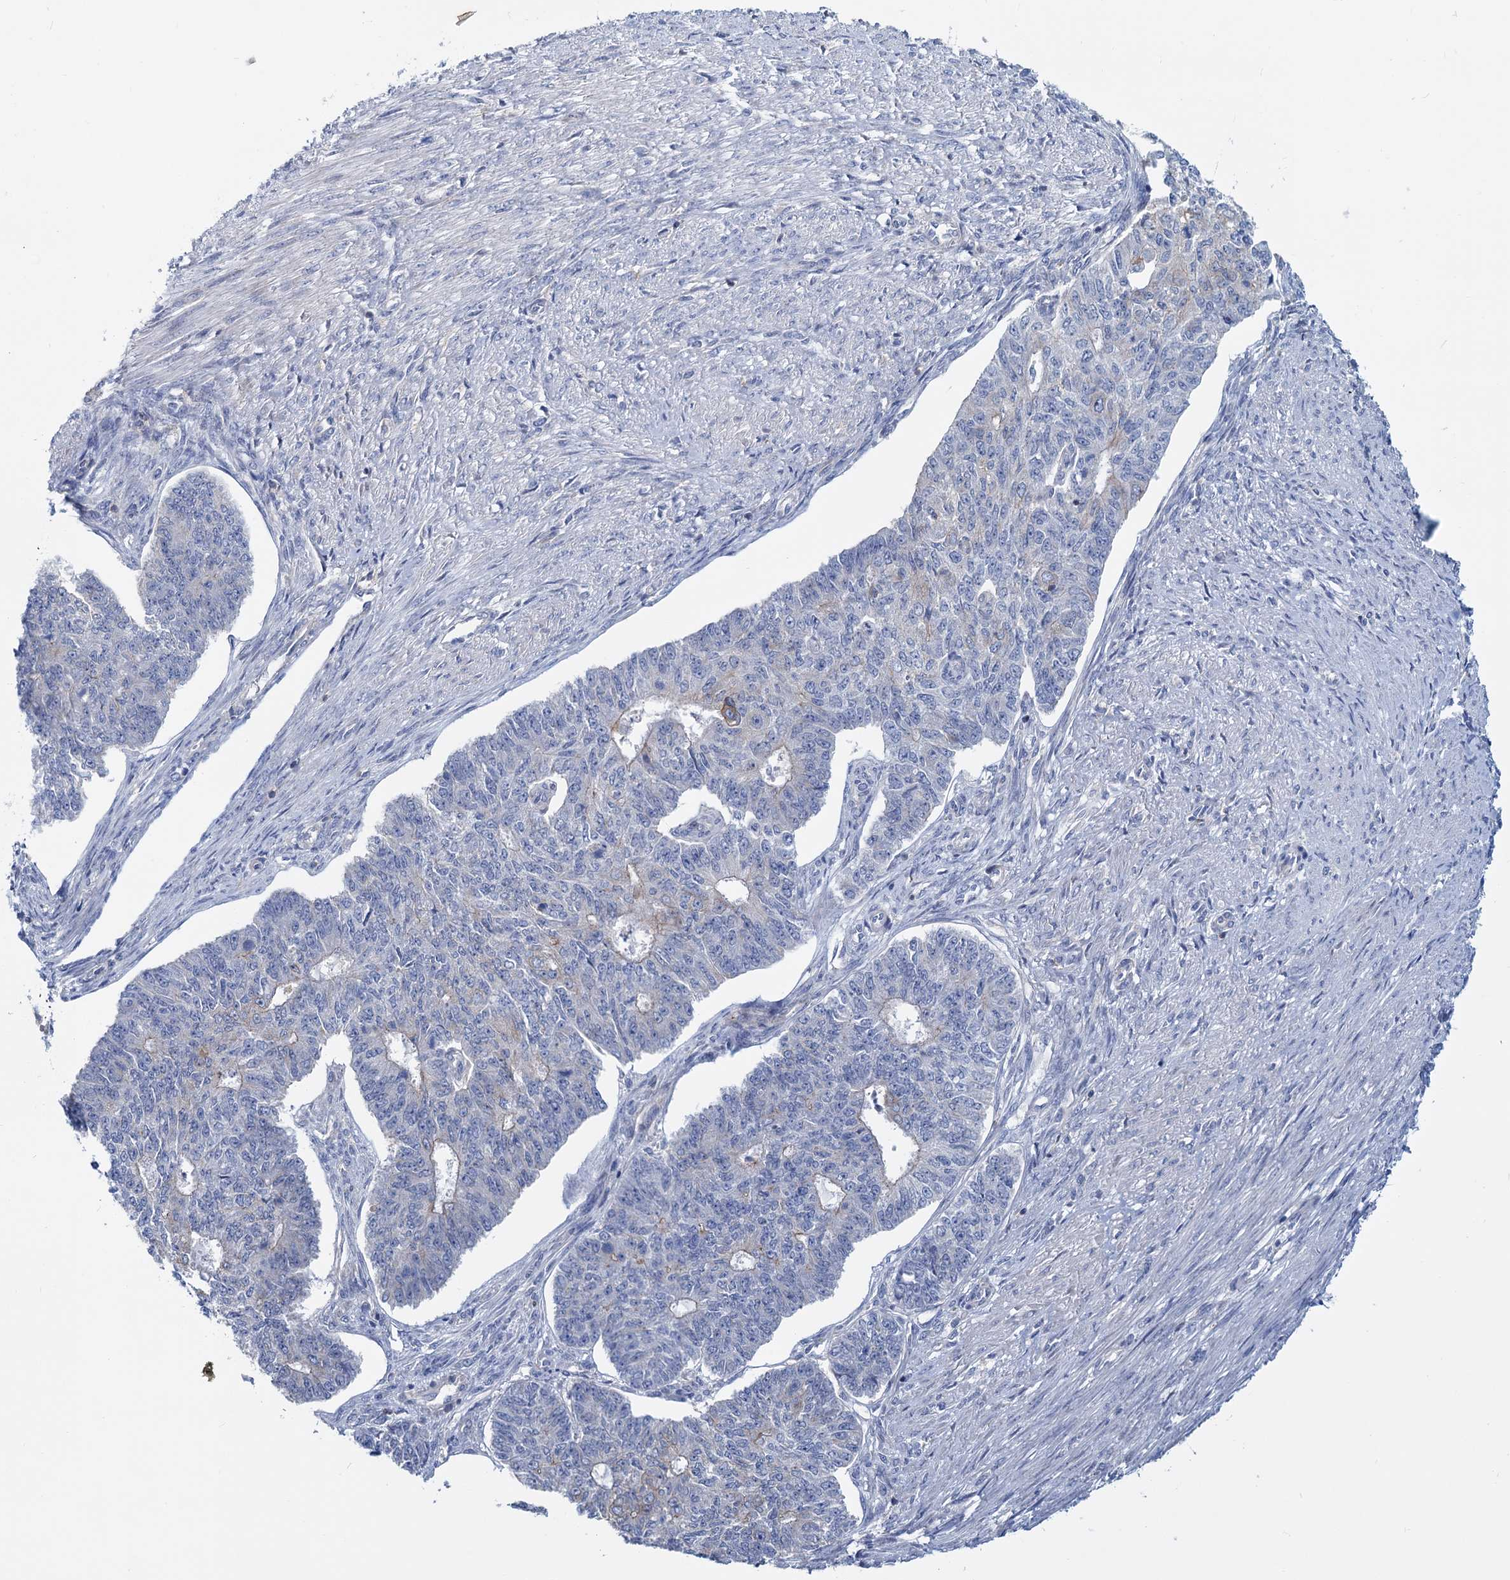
{"staining": {"intensity": "negative", "quantity": "none", "location": "none"}, "tissue": "endometrial cancer", "cell_type": "Tumor cells", "image_type": "cancer", "snomed": [{"axis": "morphology", "description": "Adenocarcinoma, NOS"}, {"axis": "topography", "description": "Endometrium"}], "caption": "Immunohistochemical staining of human adenocarcinoma (endometrial) exhibits no significant staining in tumor cells.", "gene": "LRCH4", "patient": {"sex": "female", "age": 32}}